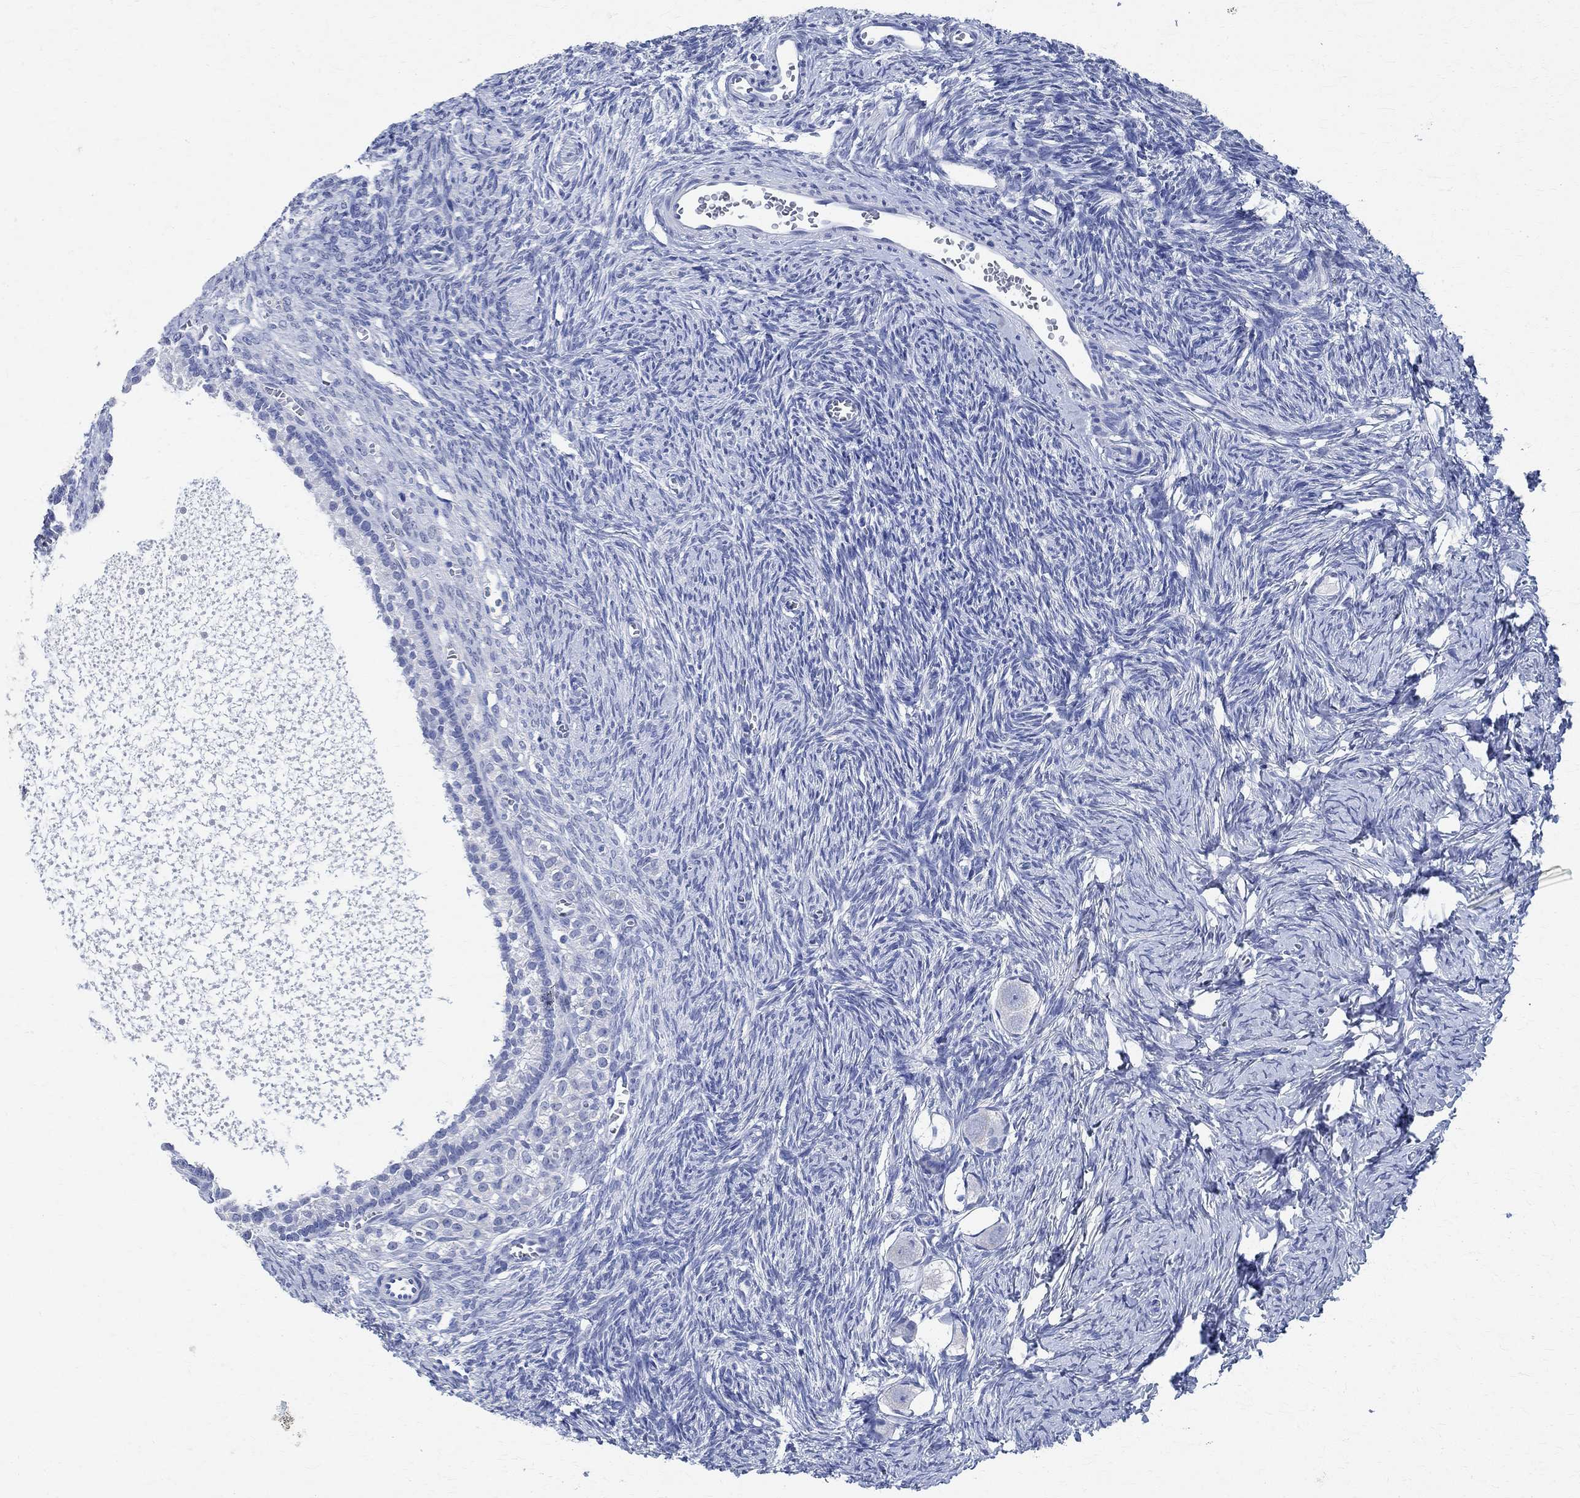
{"staining": {"intensity": "negative", "quantity": "none", "location": "none"}, "tissue": "ovary", "cell_type": "Follicle cells", "image_type": "normal", "snomed": [{"axis": "morphology", "description": "Normal tissue, NOS"}, {"axis": "topography", "description": "Ovary"}], "caption": "IHC micrograph of normal human ovary stained for a protein (brown), which exhibits no expression in follicle cells. (DAB (3,3'-diaminobenzidine) immunohistochemistry with hematoxylin counter stain).", "gene": "TMEM221", "patient": {"sex": "female", "age": 27}}